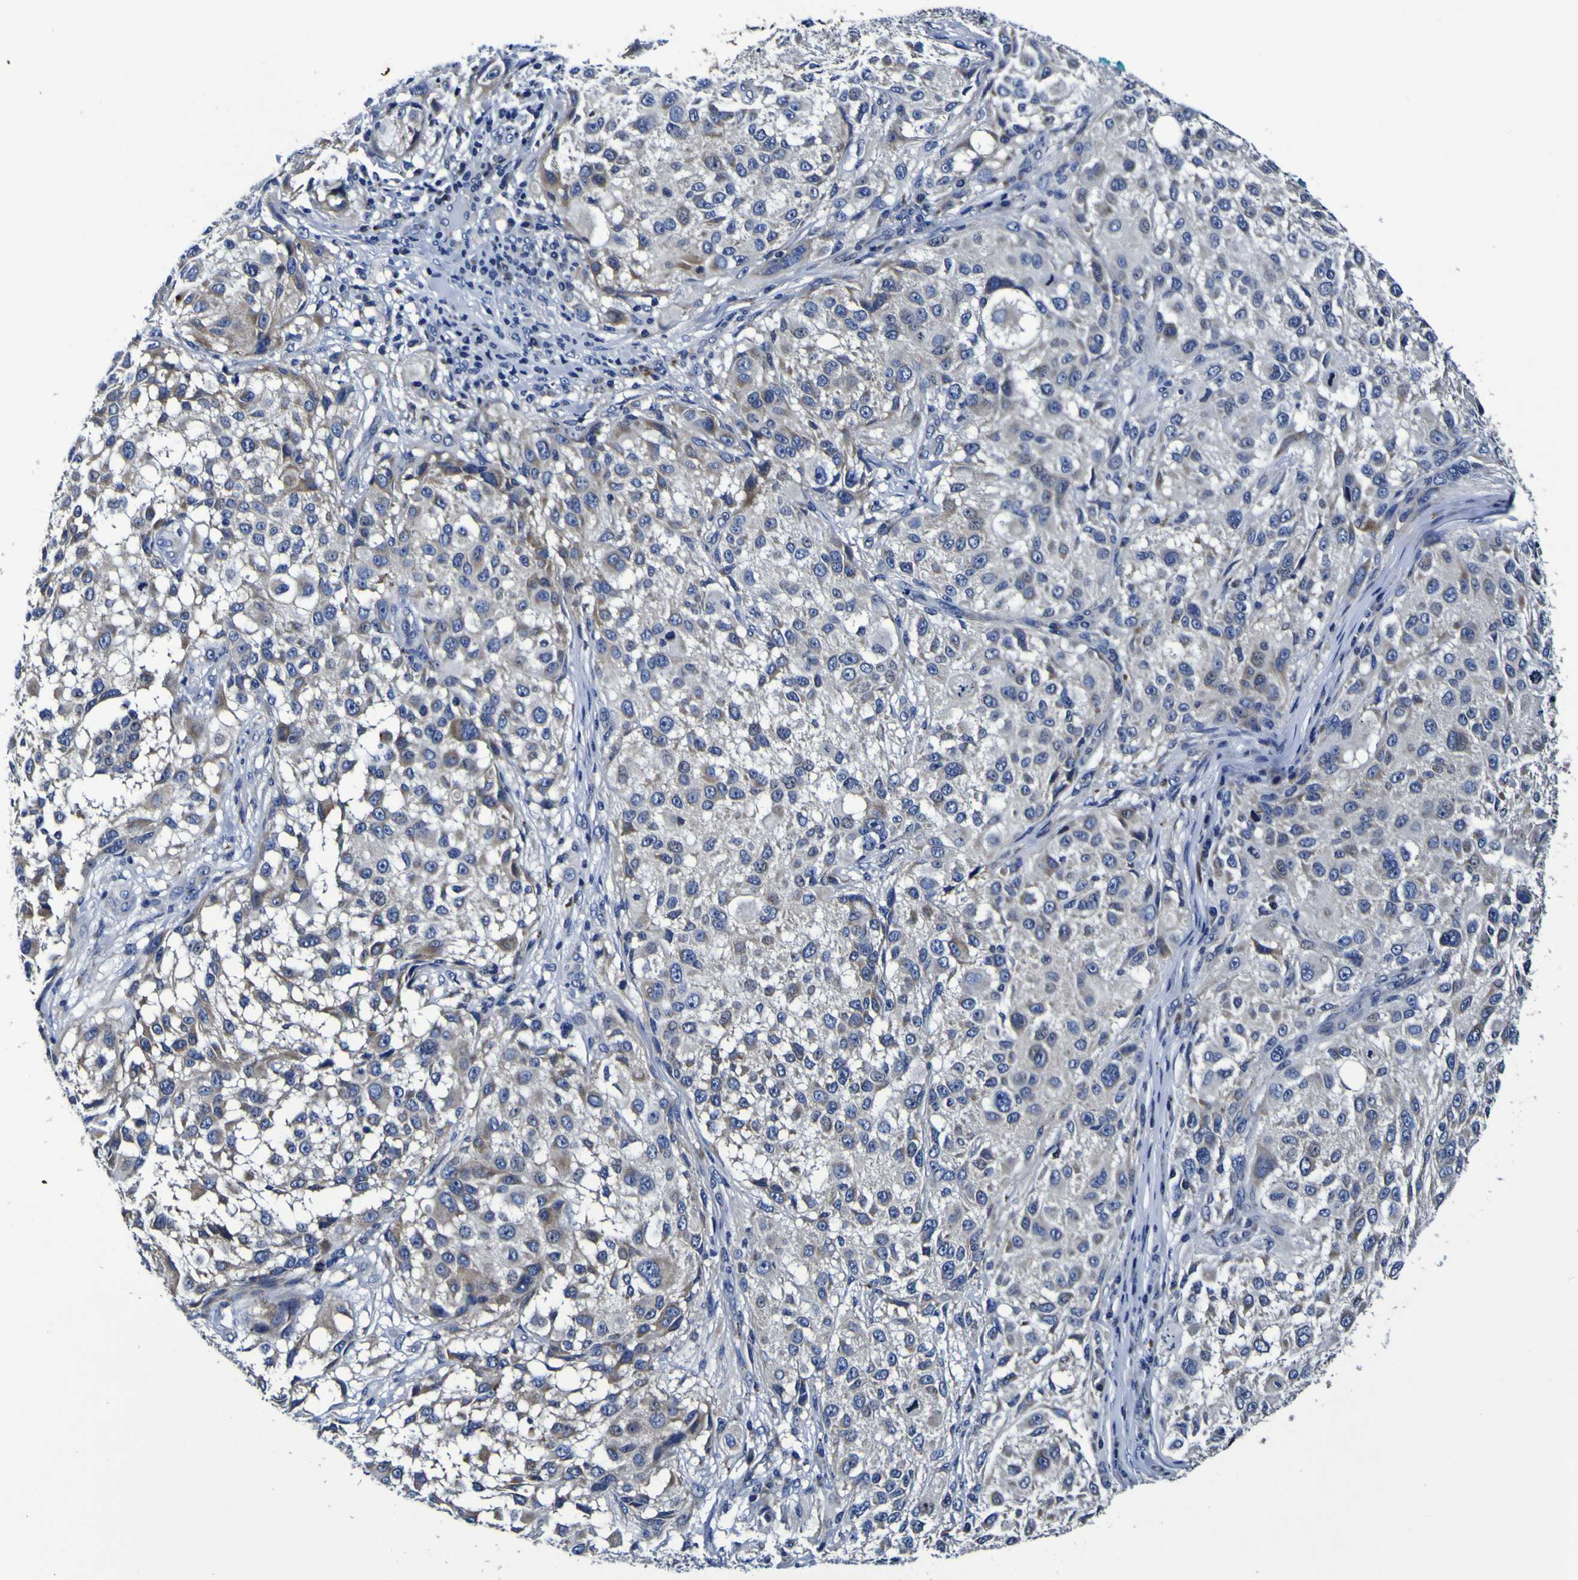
{"staining": {"intensity": "weak", "quantity": "<25%", "location": "cytoplasmic/membranous"}, "tissue": "melanoma", "cell_type": "Tumor cells", "image_type": "cancer", "snomed": [{"axis": "morphology", "description": "Necrosis, NOS"}, {"axis": "morphology", "description": "Malignant melanoma, NOS"}, {"axis": "topography", "description": "Skin"}], "caption": "Melanoma was stained to show a protein in brown. There is no significant staining in tumor cells. (DAB immunohistochemistry, high magnification).", "gene": "PANK4", "patient": {"sex": "female", "age": 87}}